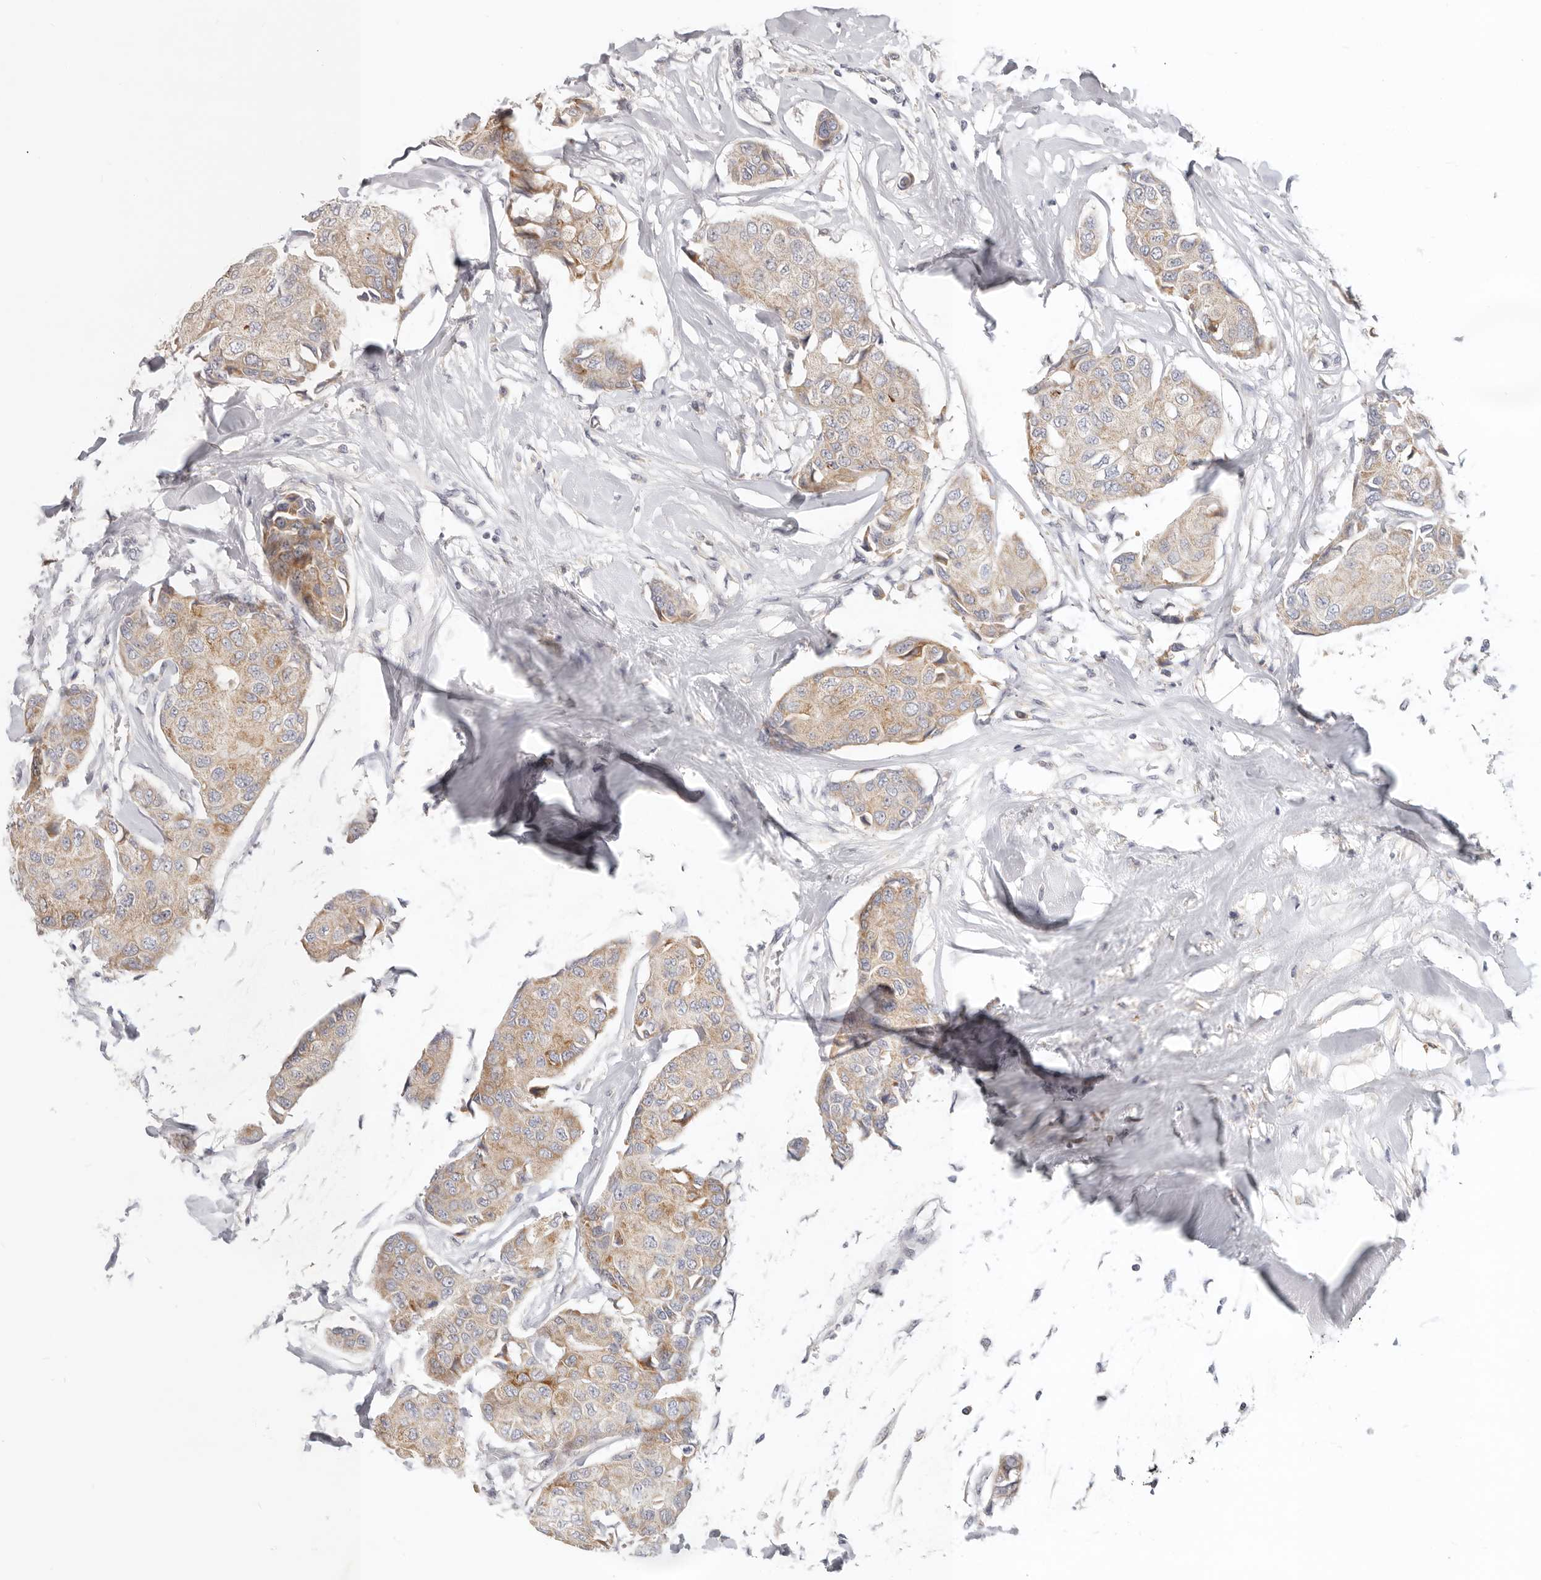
{"staining": {"intensity": "weak", "quantity": ">75%", "location": "cytoplasmic/membranous"}, "tissue": "breast cancer", "cell_type": "Tumor cells", "image_type": "cancer", "snomed": [{"axis": "morphology", "description": "Duct carcinoma"}, {"axis": "topography", "description": "Breast"}], "caption": "Weak cytoplasmic/membranous expression is seen in approximately >75% of tumor cells in breast cancer.", "gene": "TFB2M", "patient": {"sex": "female", "age": 80}}